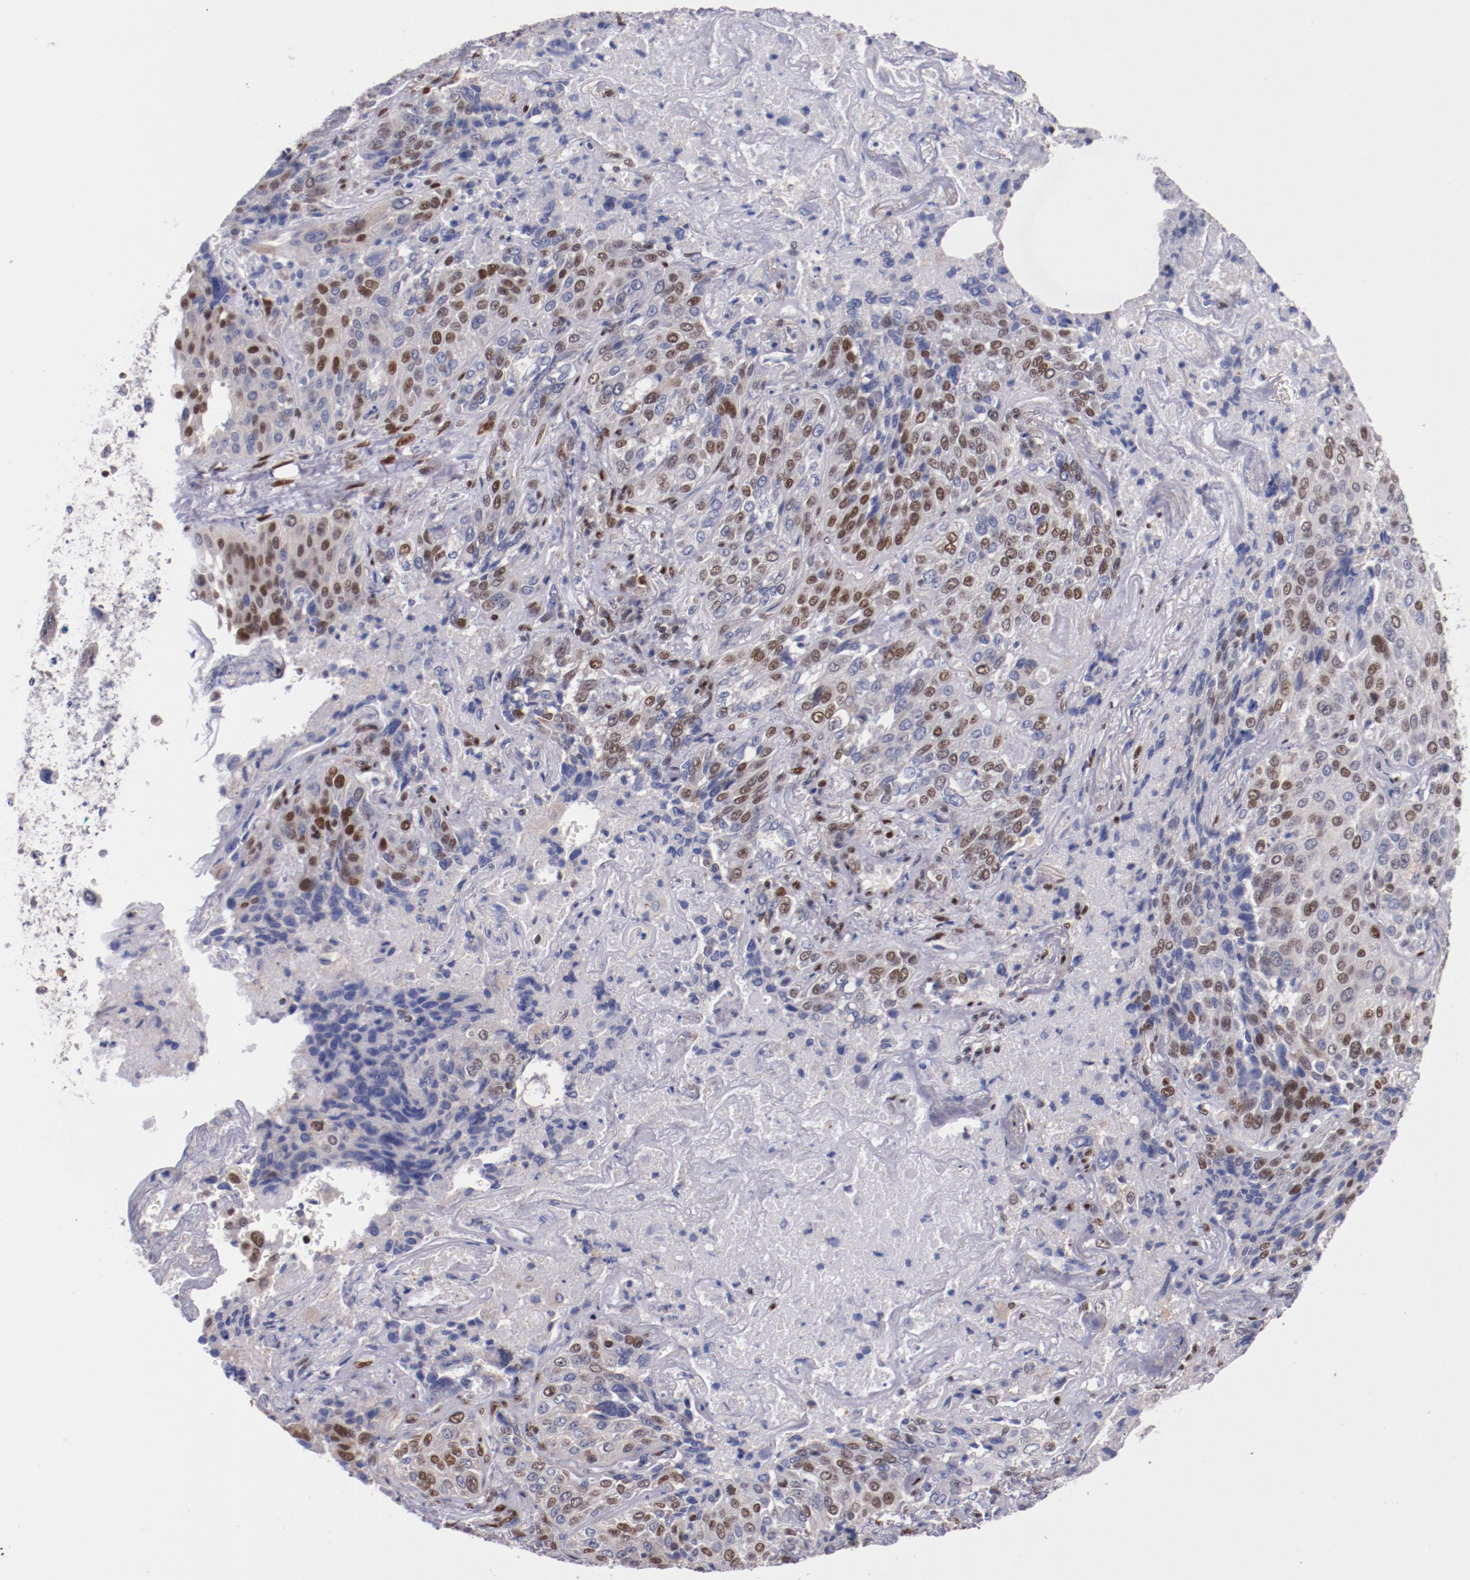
{"staining": {"intensity": "moderate", "quantity": ">75%", "location": "nuclear"}, "tissue": "lung cancer", "cell_type": "Tumor cells", "image_type": "cancer", "snomed": [{"axis": "morphology", "description": "Squamous cell carcinoma, NOS"}, {"axis": "topography", "description": "Lung"}], "caption": "Moderate nuclear staining is appreciated in approximately >75% of tumor cells in lung squamous cell carcinoma.", "gene": "SRF", "patient": {"sex": "male", "age": 54}}